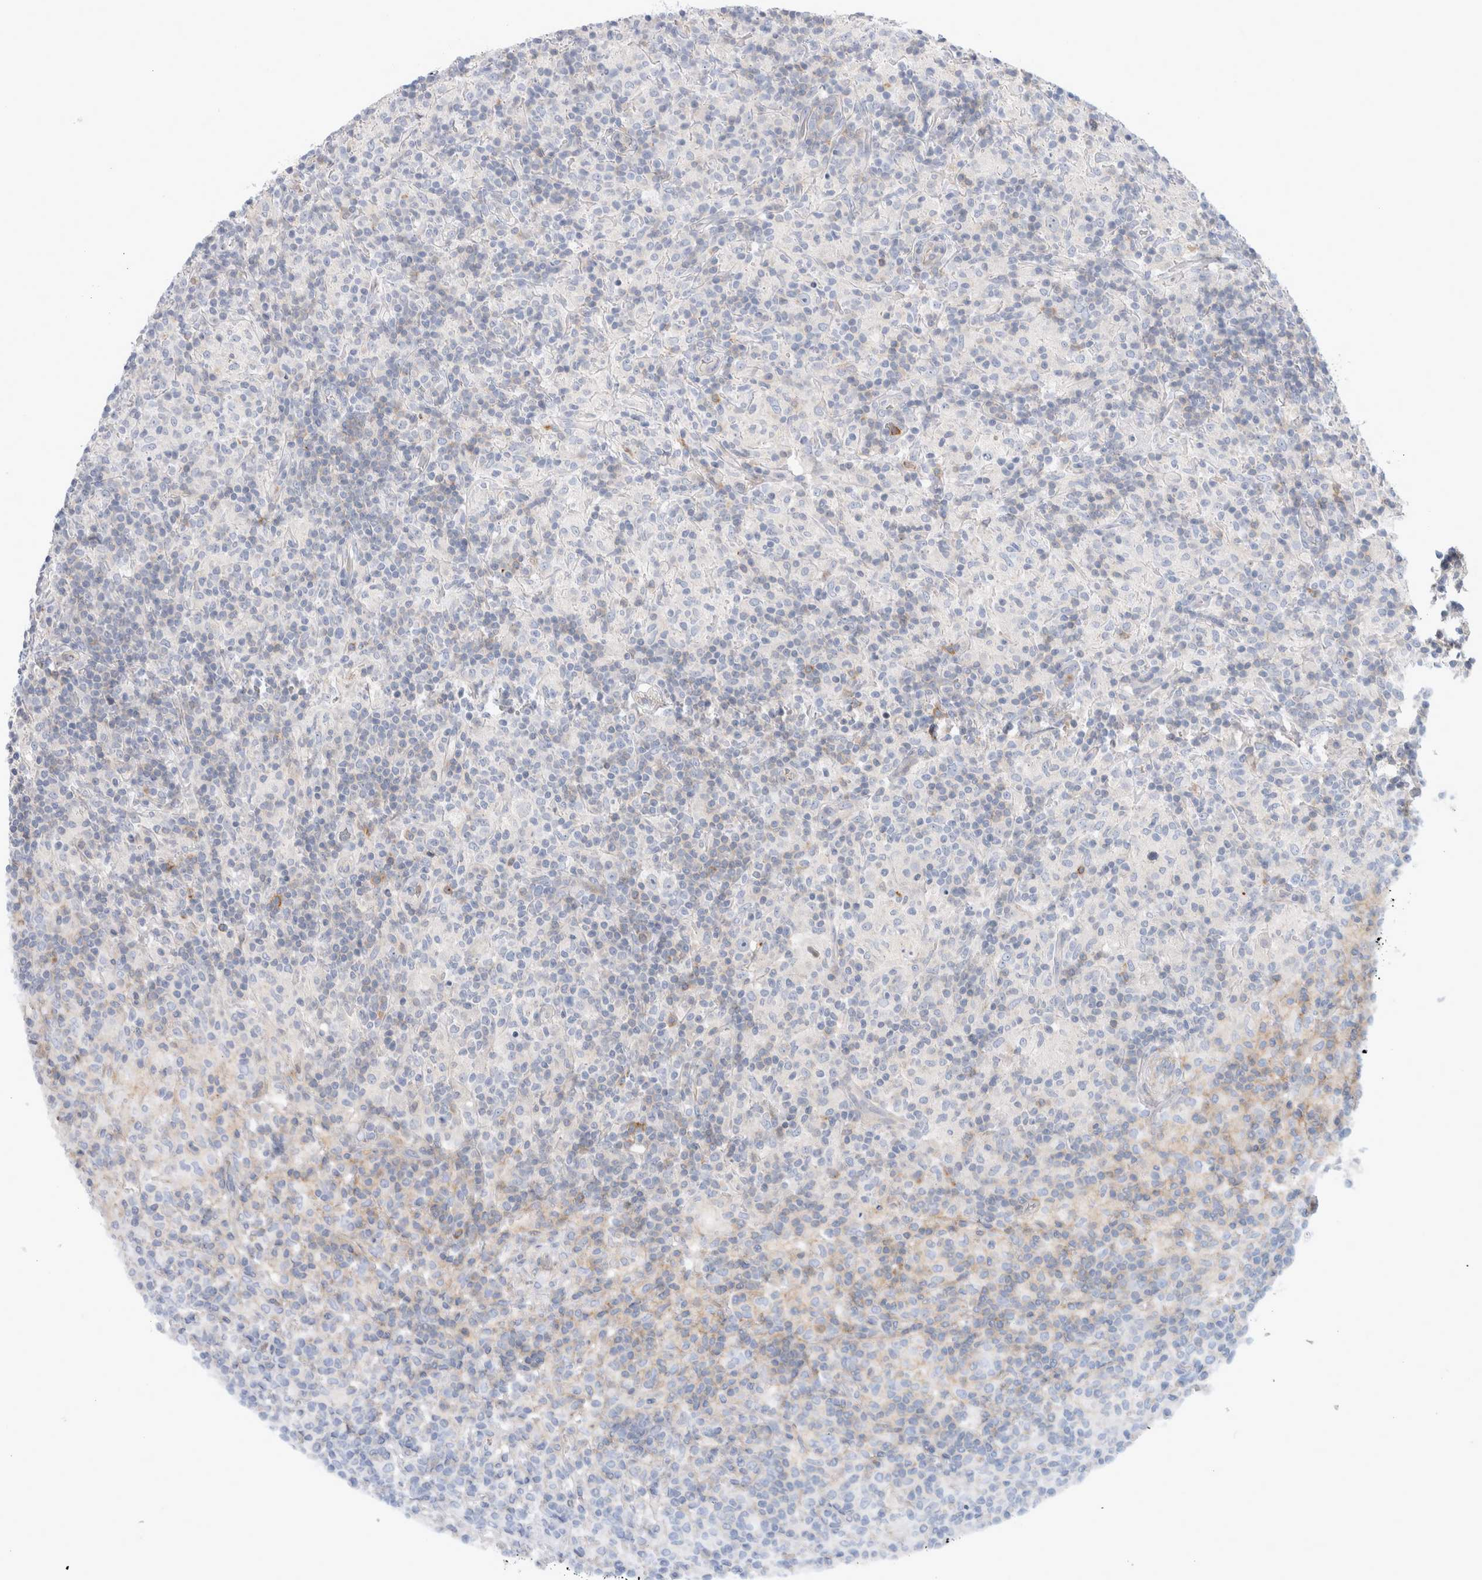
{"staining": {"intensity": "negative", "quantity": "none", "location": "none"}, "tissue": "lymphoma", "cell_type": "Tumor cells", "image_type": "cancer", "snomed": [{"axis": "morphology", "description": "Hodgkin's disease, NOS"}, {"axis": "topography", "description": "Lymph node"}], "caption": "An immunohistochemistry (IHC) photomicrograph of Hodgkin's disease is shown. There is no staining in tumor cells of Hodgkin's disease.", "gene": "CD55", "patient": {"sex": "male", "age": 70}}